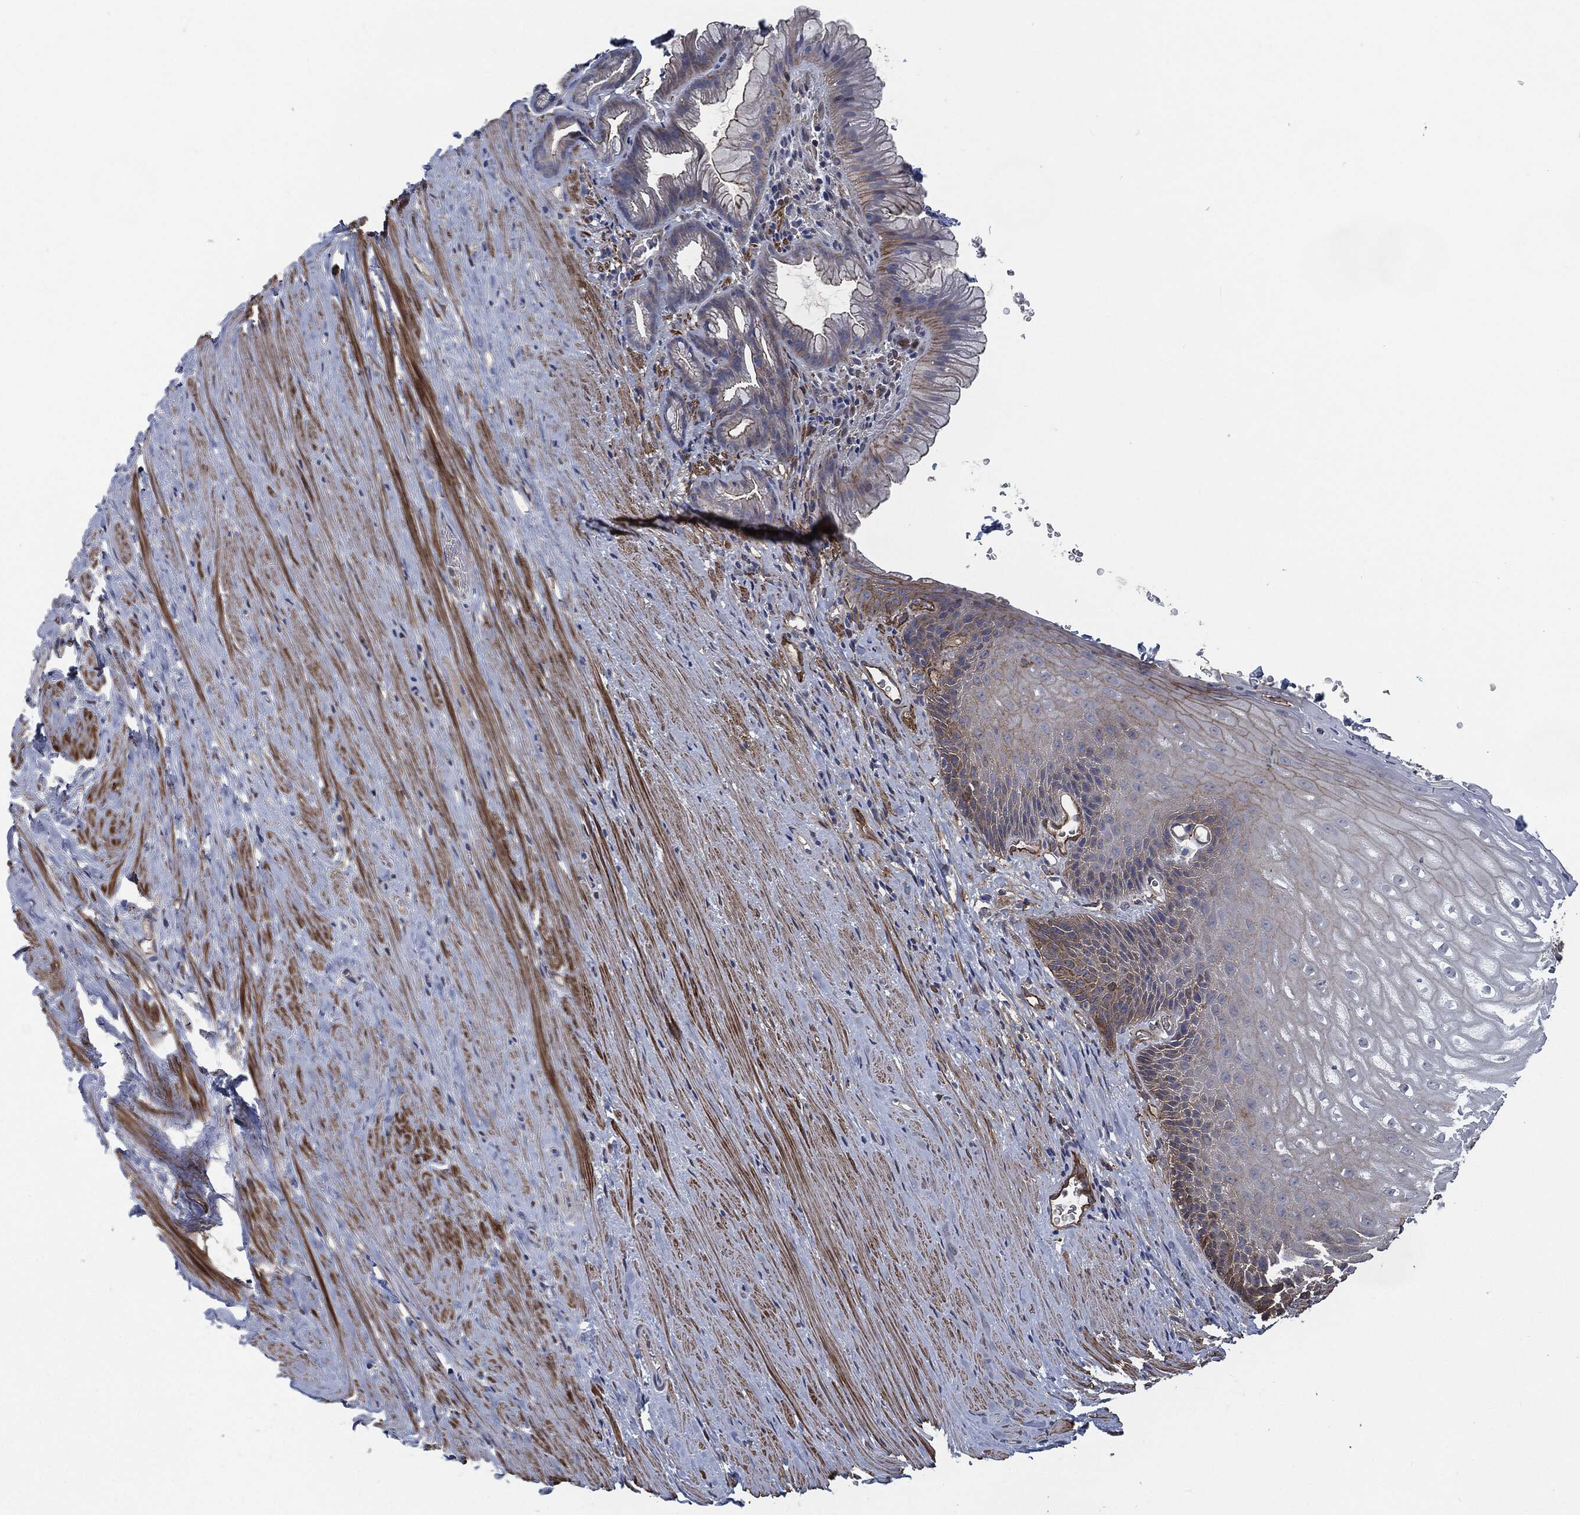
{"staining": {"intensity": "strong", "quantity": "<25%", "location": "cytoplasmic/membranous"}, "tissue": "esophagus", "cell_type": "Squamous epithelial cells", "image_type": "normal", "snomed": [{"axis": "morphology", "description": "Normal tissue, NOS"}, {"axis": "topography", "description": "Esophagus"}], "caption": "High-magnification brightfield microscopy of benign esophagus stained with DAB (brown) and counterstained with hematoxylin (blue). squamous epithelial cells exhibit strong cytoplasmic/membranous expression is present in approximately<25% of cells. (IHC, brightfield microscopy, high magnification).", "gene": "SVIL", "patient": {"sex": "male", "age": 64}}